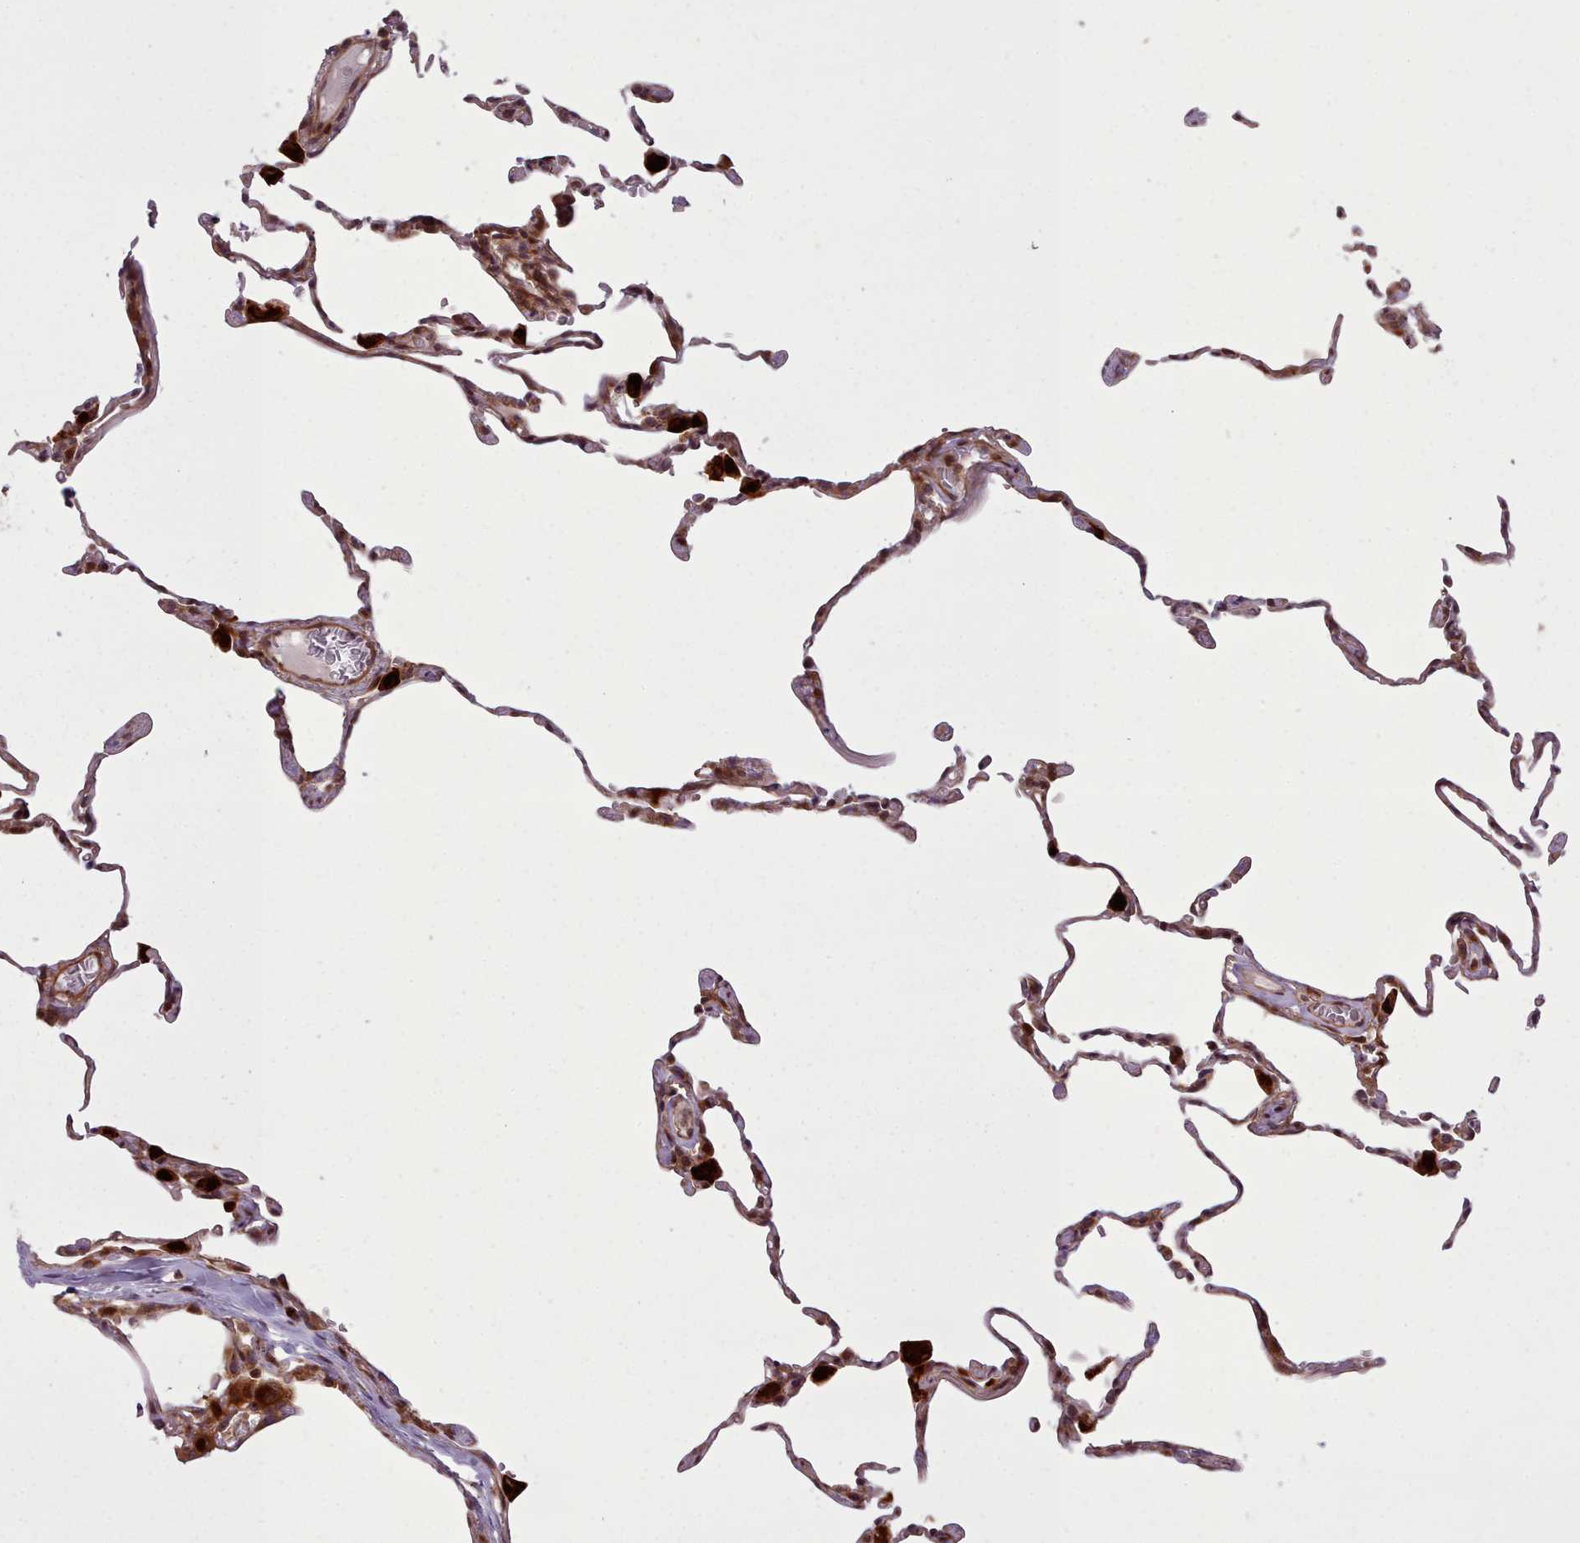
{"staining": {"intensity": "strong", "quantity": "25%-75%", "location": "nuclear"}, "tissue": "lung", "cell_type": "Alveolar cells", "image_type": "normal", "snomed": [{"axis": "morphology", "description": "Normal tissue, NOS"}, {"axis": "topography", "description": "Lung"}], "caption": "DAB immunohistochemical staining of benign human lung exhibits strong nuclear protein positivity in approximately 25%-75% of alveolar cells.", "gene": "NLRP7", "patient": {"sex": "female", "age": 57}}